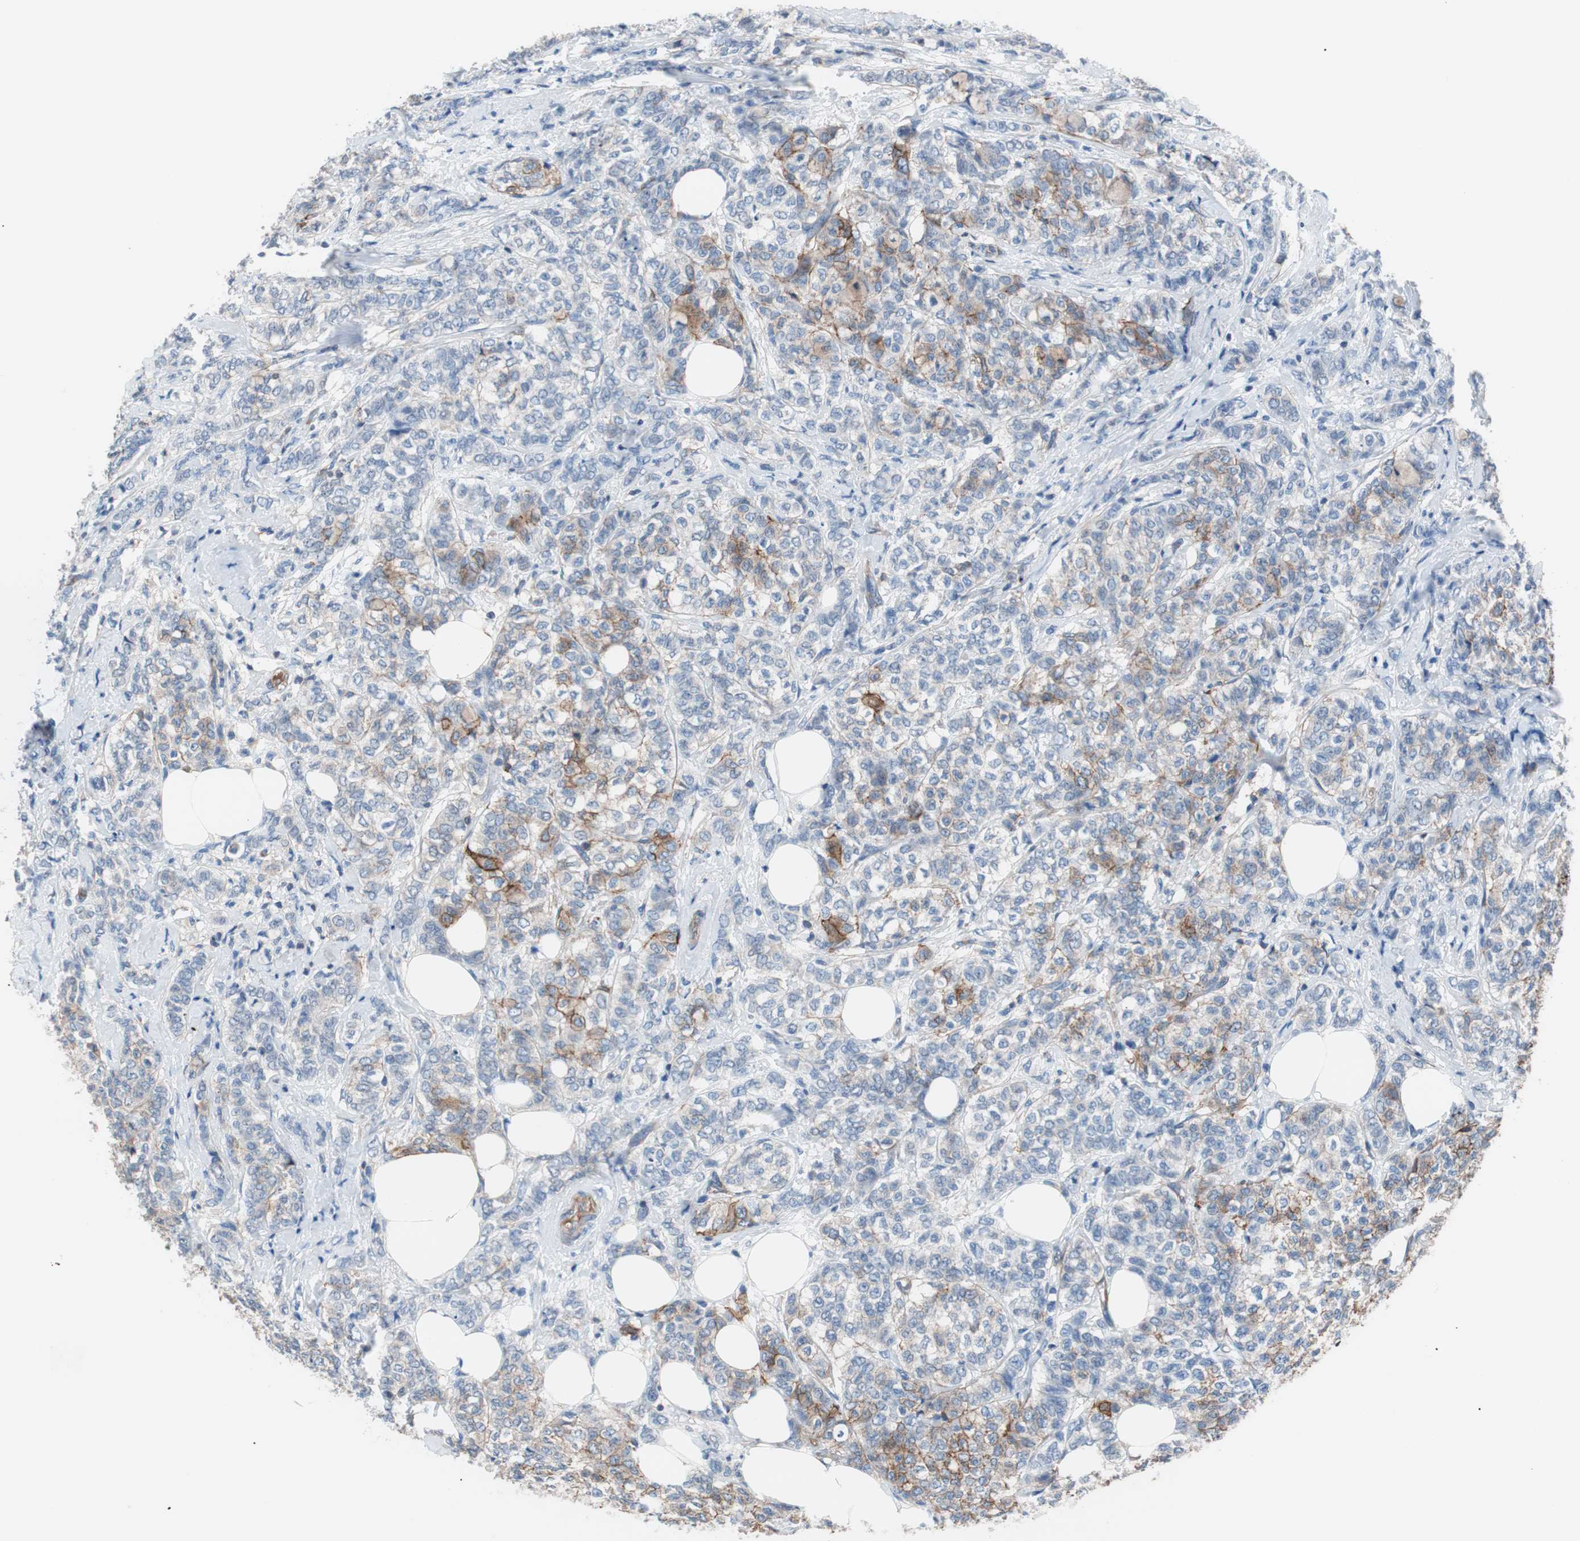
{"staining": {"intensity": "moderate", "quantity": "<25%", "location": "cytoplasmic/membranous"}, "tissue": "breast cancer", "cell_type": "Tumor cells", "image_type": "cancer", "snomed": [{"axis": "morphology", "description": "Lobular carcinoma"}, {"axis": "topography", "description": "Breast"}], "caption": "DAB (3,3'-diaminobenzidine) immunohistochemical staining of breast cancer (lobular carcinoma) exhibits moderate cytoplasmic/membranous protein staining in approximately <25% of tumor cells. Nuclei are stained in blue.", "gene": "GPR160", "patient": {"sex": "female", "age": 60}}